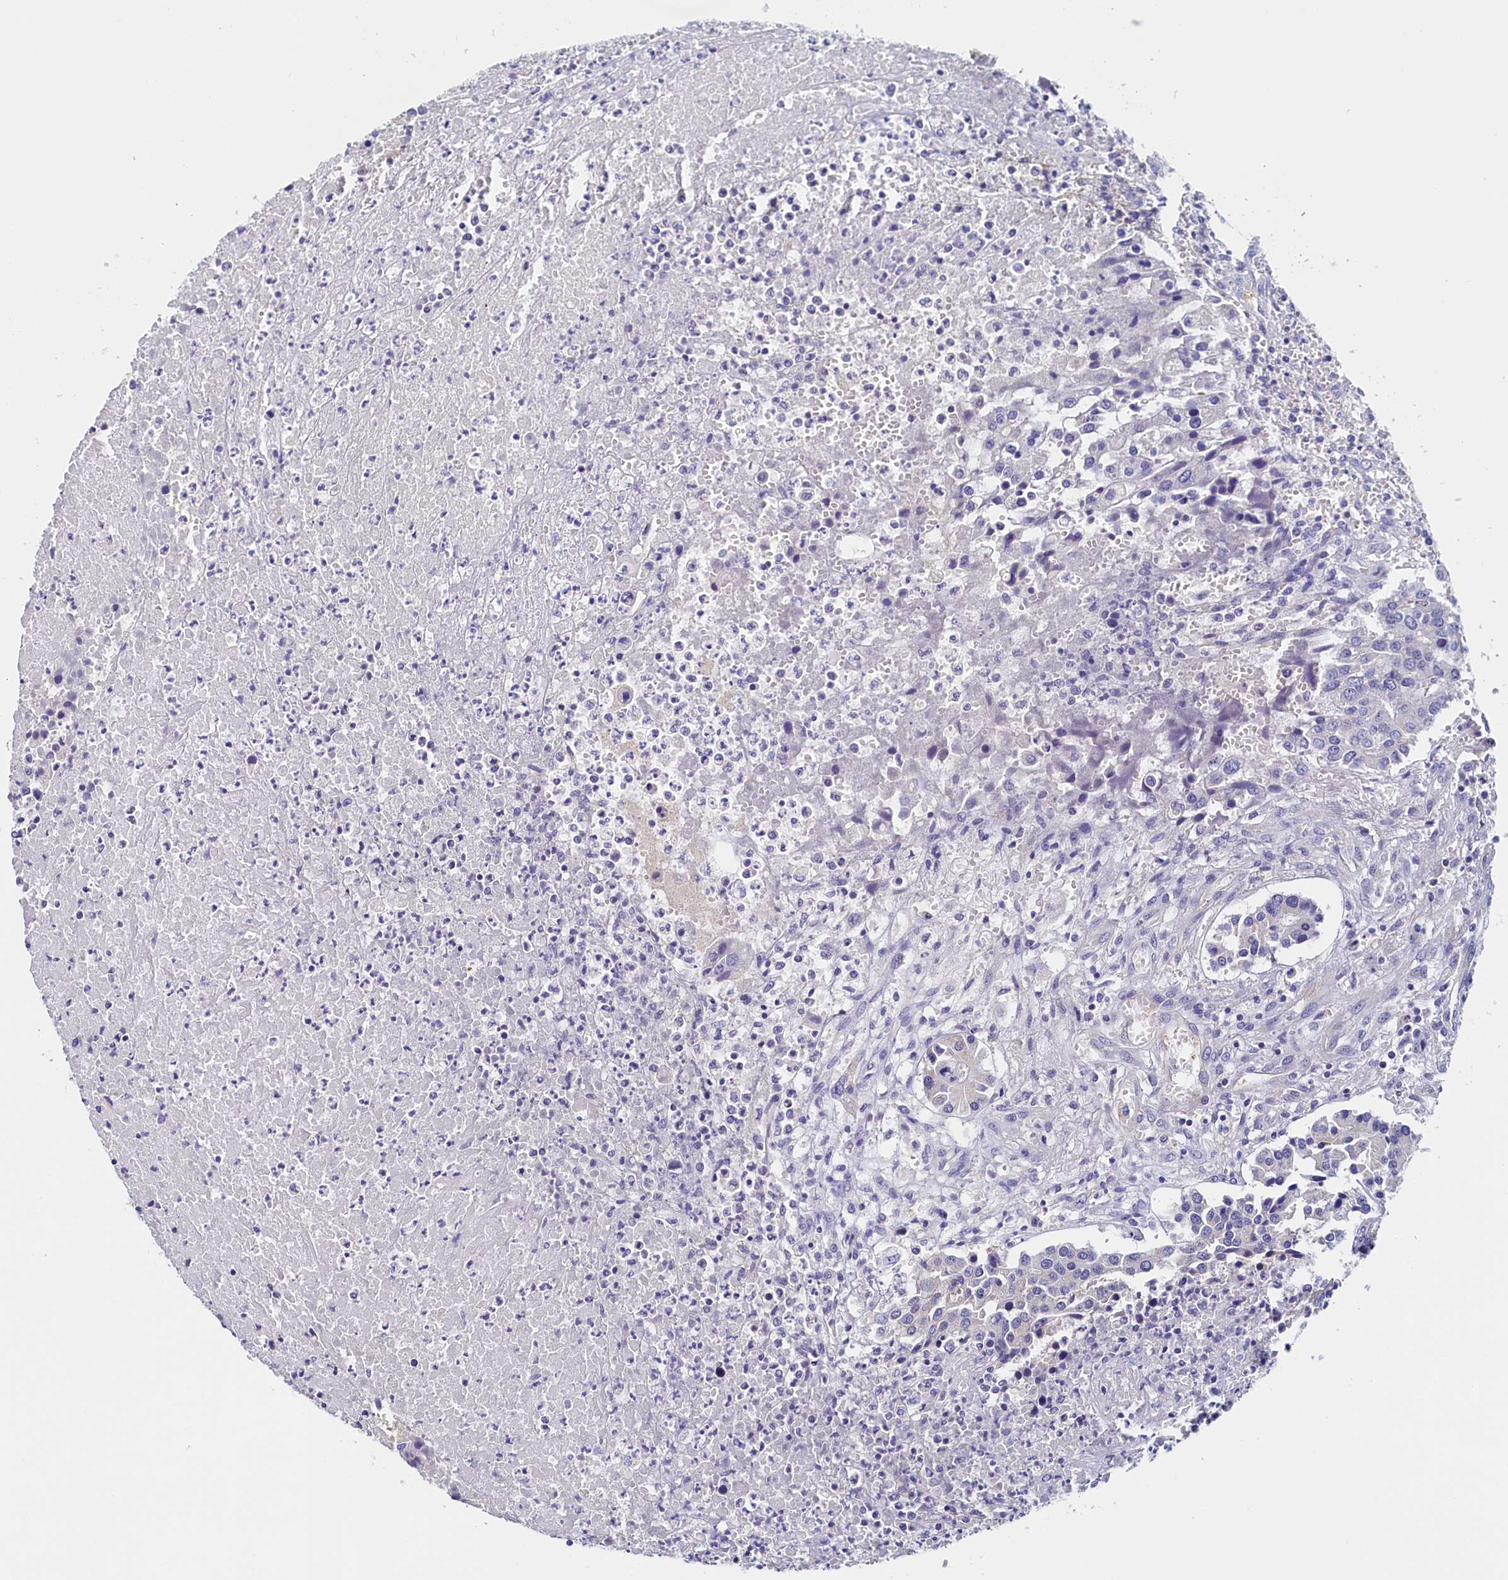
{"staining": {"intensity": "negative", "quantity": "none", "location": "none"}, "tissue": "colorectal cancer", "cell_type": "Tumor cells", "image_type": "cancer", "snomed": [{"axis": "morphology", "description": "Adenocarcinoma, NOS"}, {"axis": "topography", "description": "Colon"}], "caption": "The immunohistochemistry micrograph has no significant expression in tumor cells of adenocarcinoma (colorectal) tissue.", "gene": "DTD1", "patient": {"sex": "male", "age": 77}}